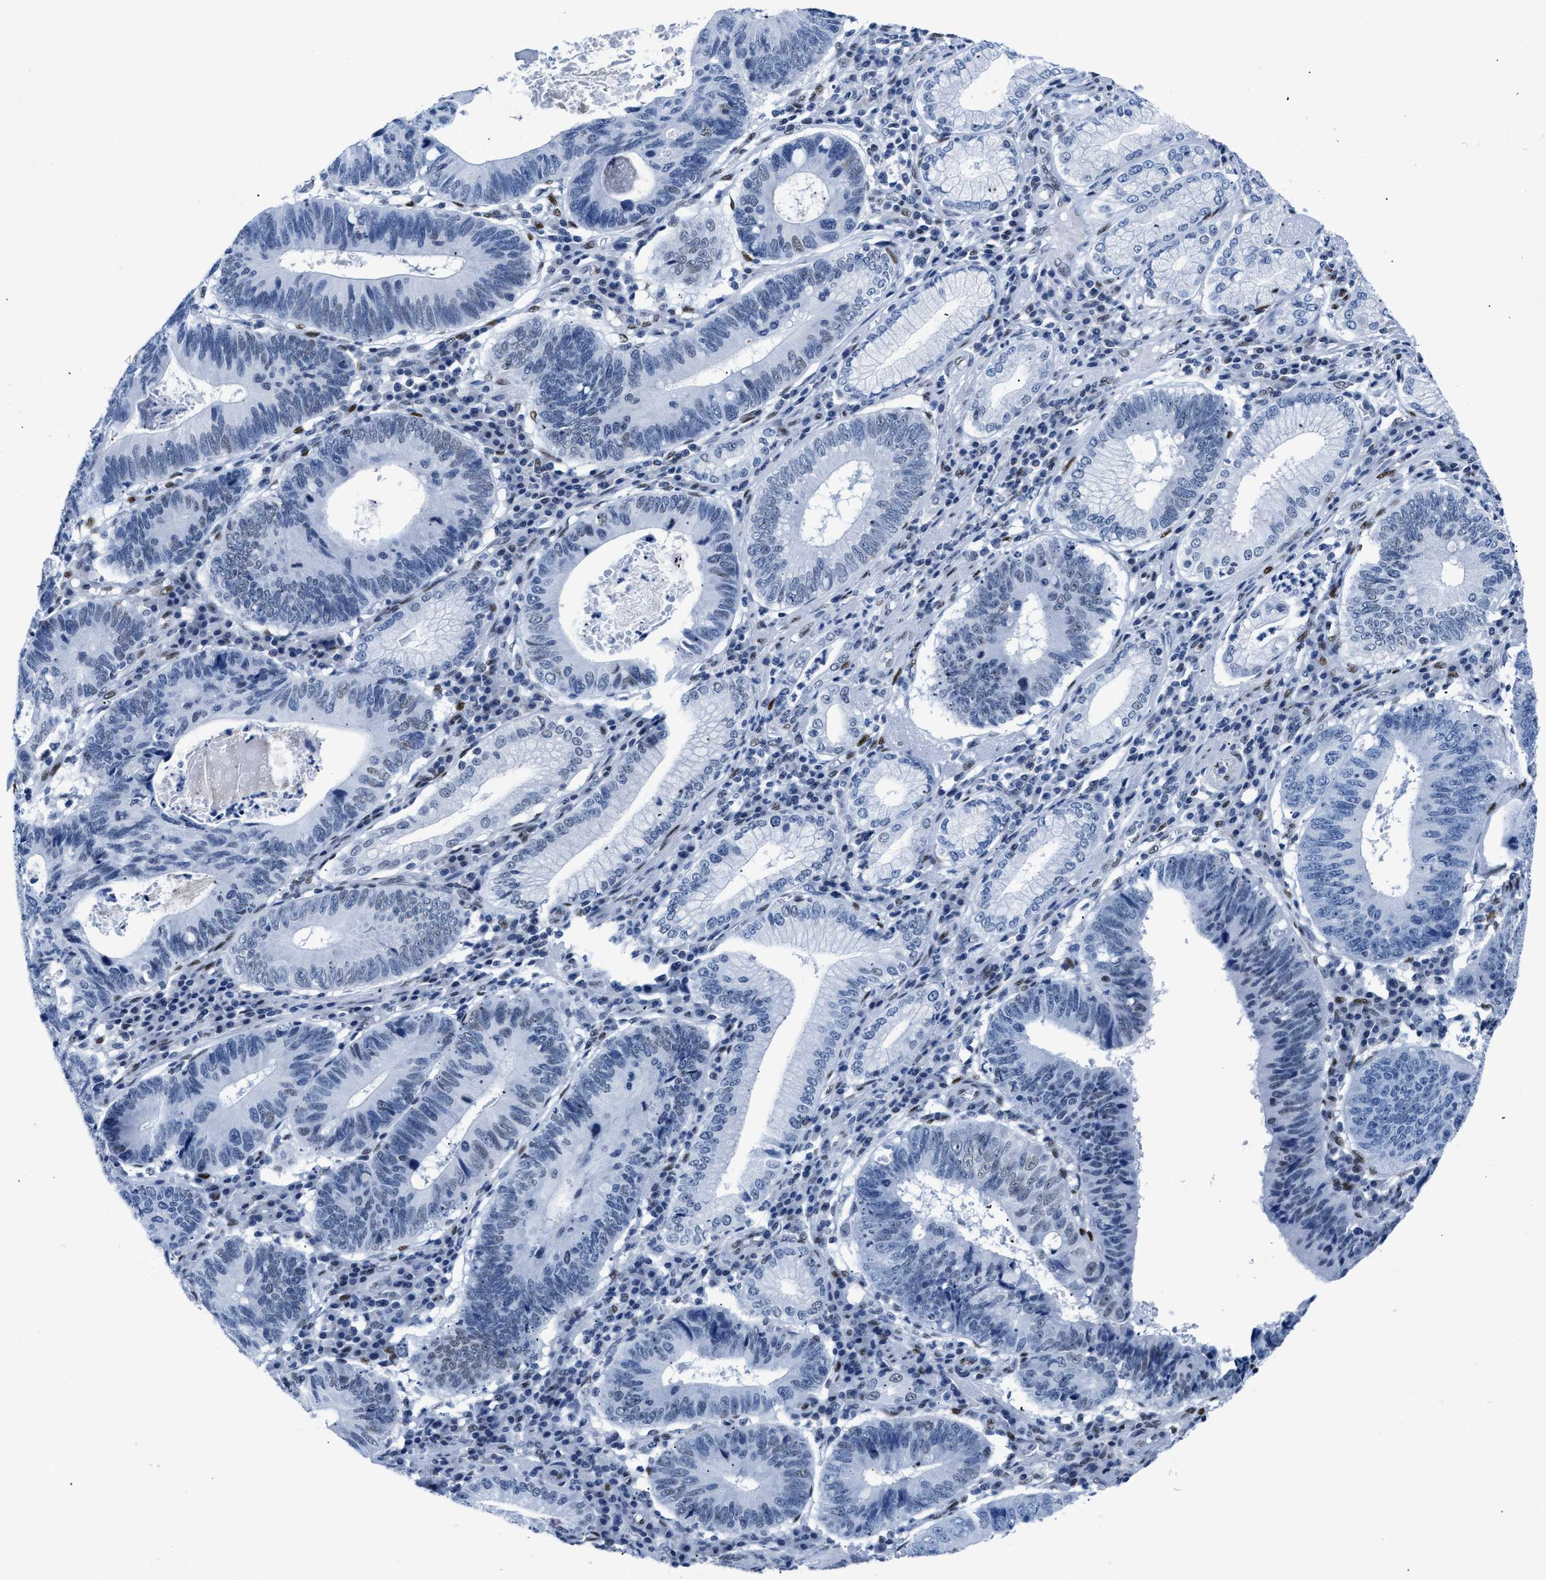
{"staining": {"intensity": "moderate", "quantity": "<25%", "location": "nuclear"}, "tissue": "stomach cancer", "cell_type": "Tumor cells", "image_type": "cancer", "snomed": [{"axis": "morphology", "description": "Adenocarcinoma, NOS"}, {"axis": "topography", "description": "Stomach"}], "caption": "High-magnification brightfield microscopy of stomach adenocarcinoma stained with DAB (brown) and counterstained with hematoxylin (blue). tumor cells exhibit moderate nuclear staining is seen in approximately<25% of cells.", "gene": "CTBP1", "patient": {"sex": "male", "age": 59}}